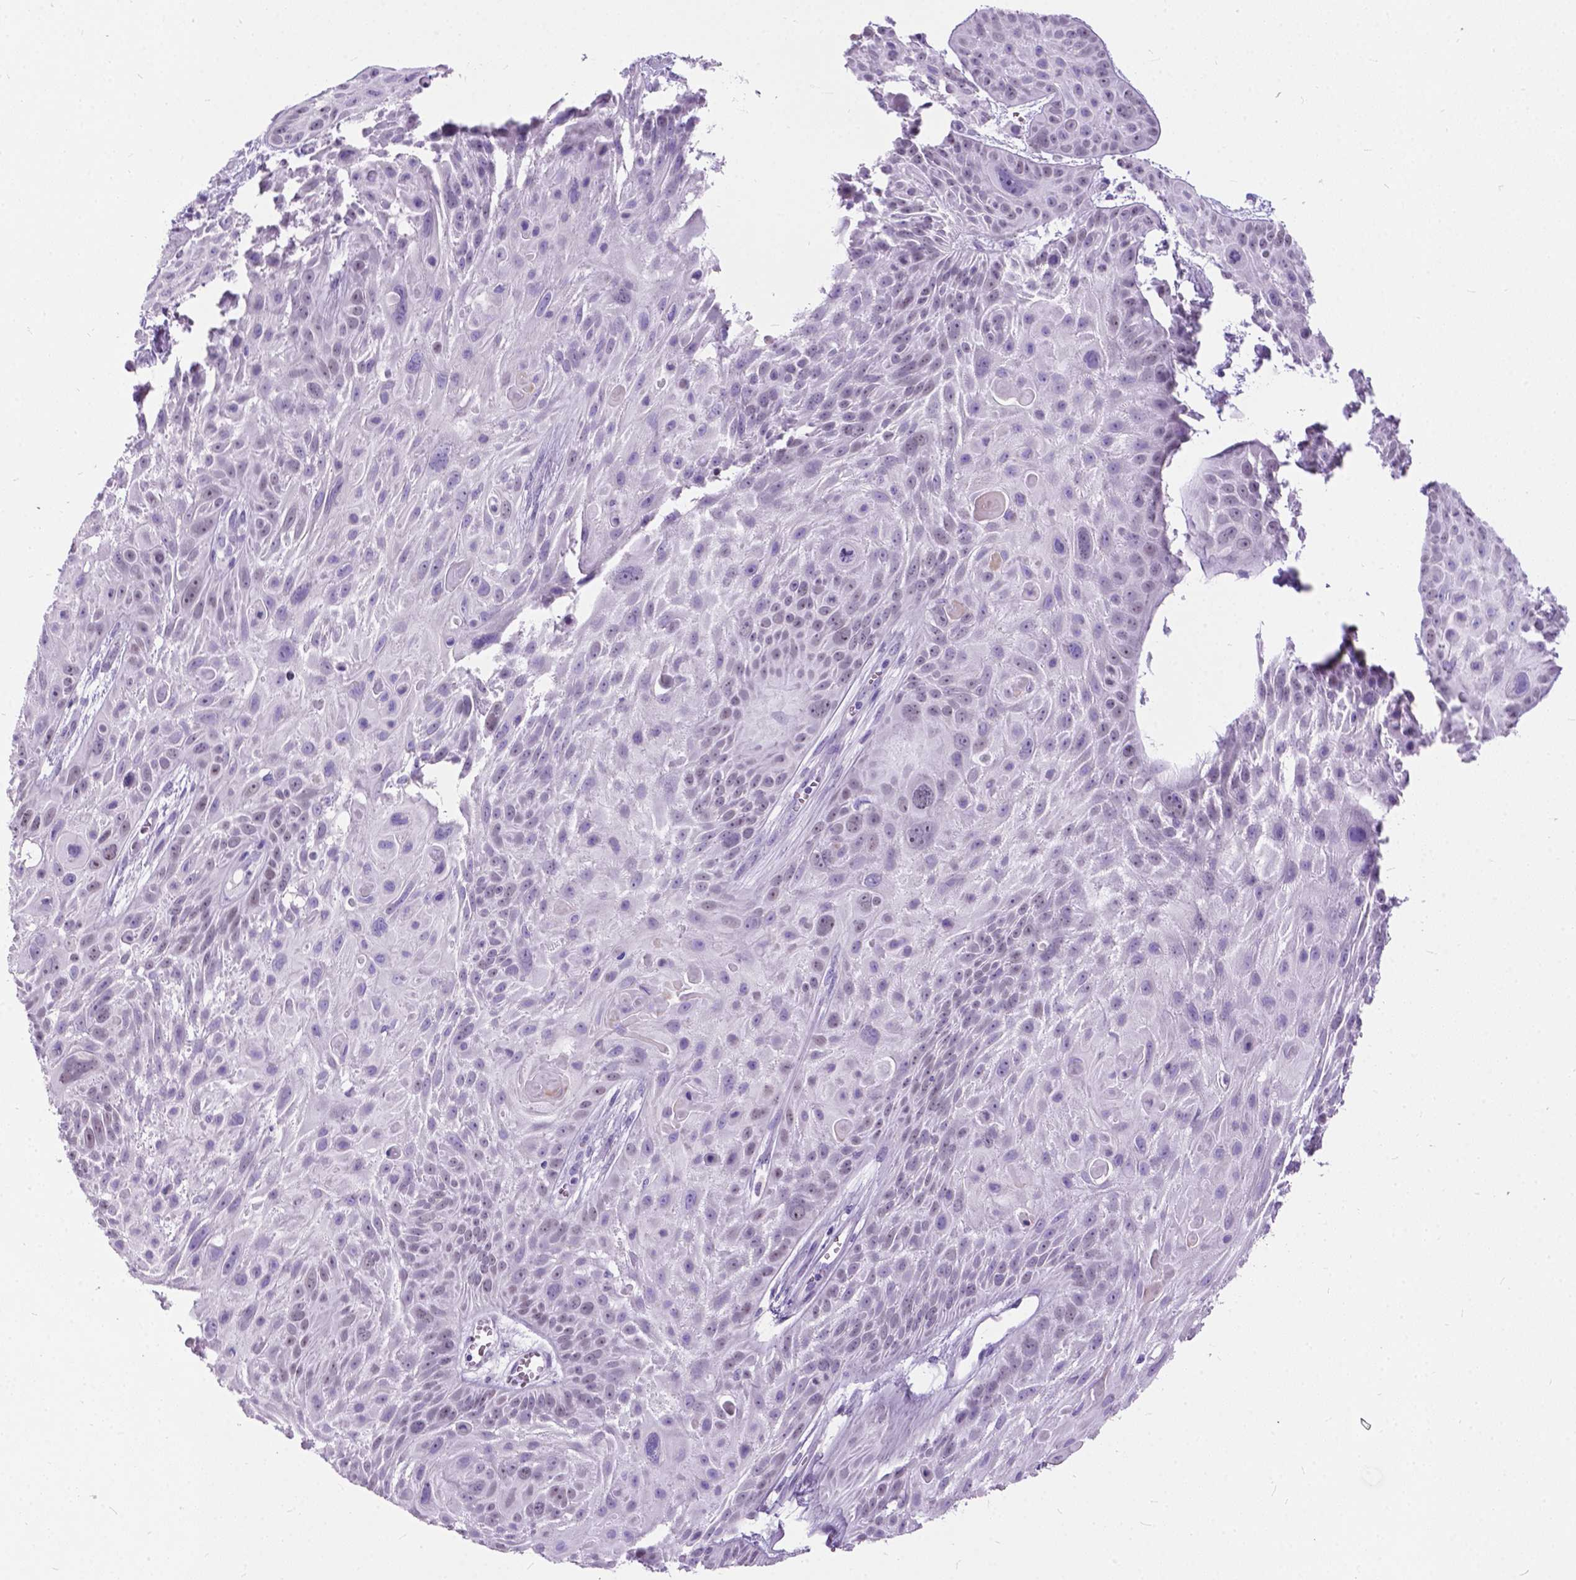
{"staining": {"intensity": "negative", "quantity": "none", "location": "none"}, "tissue": "skin cancer", "cell_type": "Tumor cells", "image_type": "cancer", "snomed": [{"axis": "morphology", "description": "Squamous cell carcinoma, NOS"}, {"axis": "topography", "description": "Skin"}, {"axis": "topography", "description": "Anal"}], "caption": "Micrograph shows no significant protein positivity in tumor cells of squamous cell carcinoma (skin).", "gene": "BSND", "patient": {"sex": "female", "age": 75}}